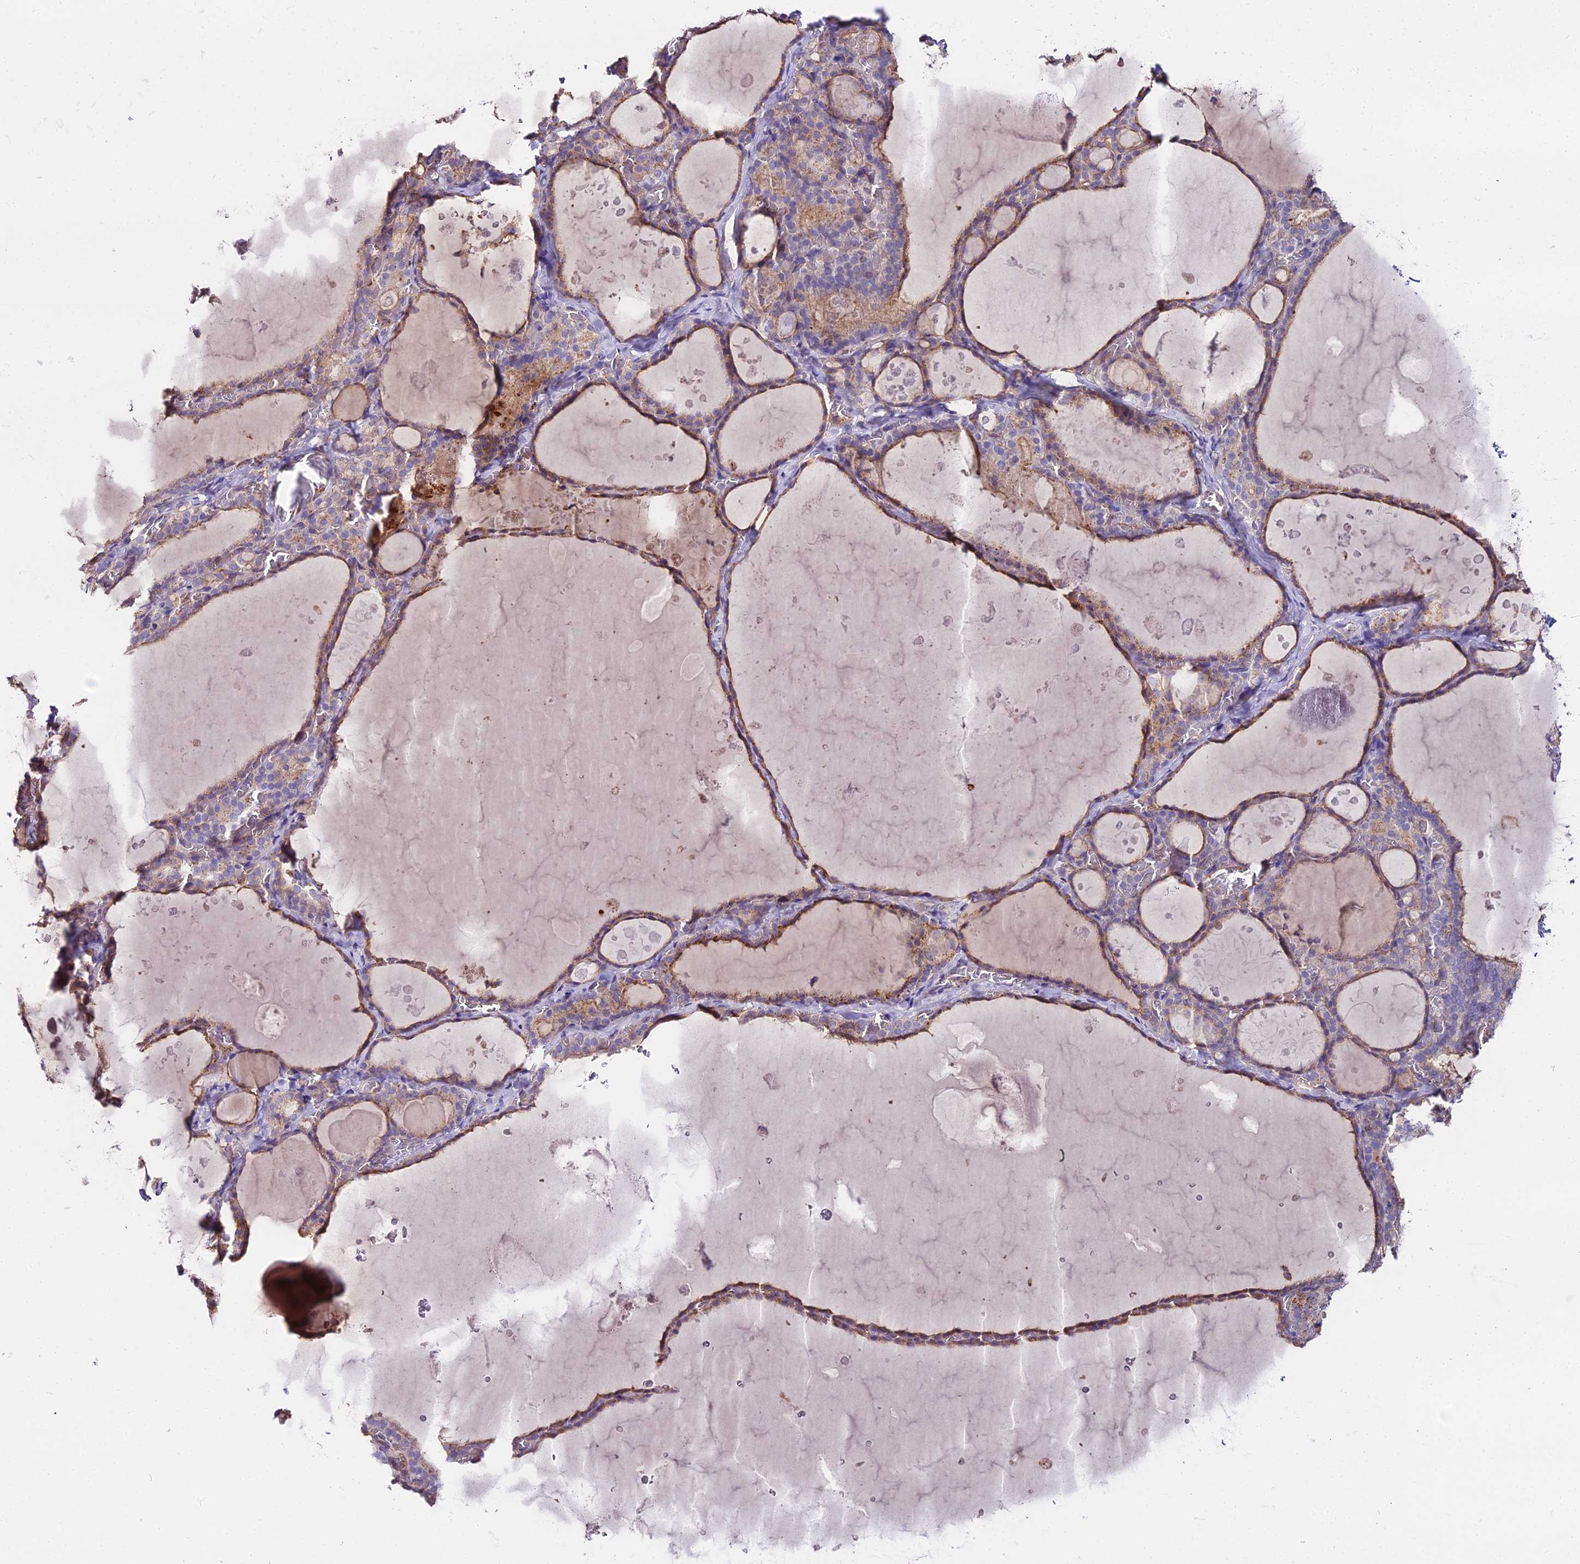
{"staining": {"intensity": "weak", "quantity": "25%-75%", "location": "cytoplasmic/membranous"}, "tissue": "thyroid gland", "cell_type": "Glandular cells", "image_type": "normal", "snomed": [{"axis": "morphology", "description": "Normal tissue, NOS"}, {"axis": "topography", "description": "Thyroid gland"}], "caption": "A brown stain shows weak cytoplasmic/membranous staining of a protein in glandular cells of unremarkable thyroid gland. Using DAB (brown) and hematoxylin (blue) stains, captured at high magnification using brightfield microscopy.", "gene": "GLYAT", "patient": {"sex": "male", "age": 56}}